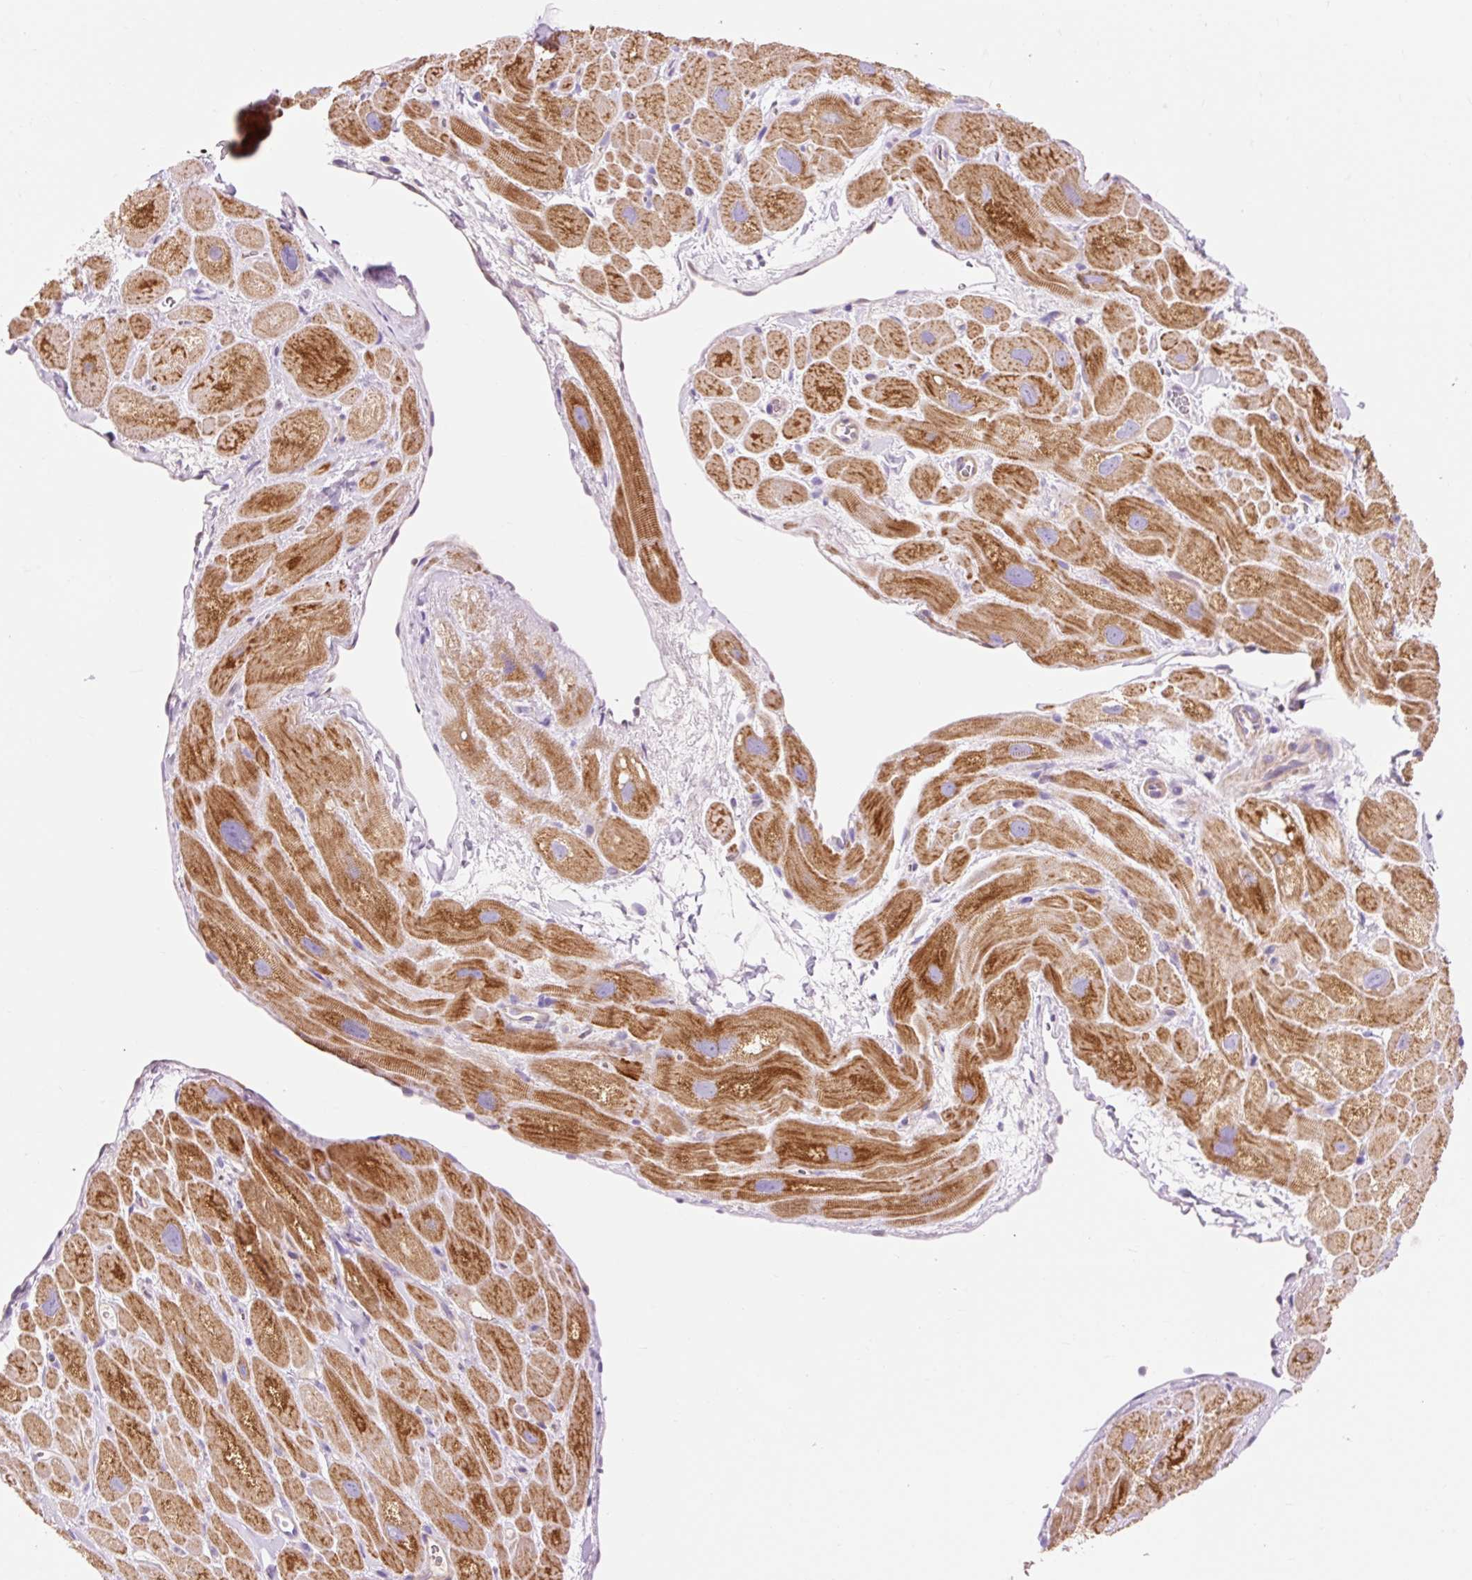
{"staining": {"intensity": "strong", "quantity": ">75%", "location": "cytoplasmic/membranous"}, "tissue": "heart muscle", "cell_type": "Cardiomyocytes", "image_type": "normal", "snomed": [{"axis": "morphology", "description": "Normal tissue, NOS"}, {"axis": "topography", "description": "Heart"}], "caption": "There is high levels of strong cytoplasmic/membranous positivity in cardiomyocytes of benign heart muscle, as demonstrated by immunohistochemical staining (brown color).", "gene": "IMMT", "patient": {"sex": "male", "age": 49}}